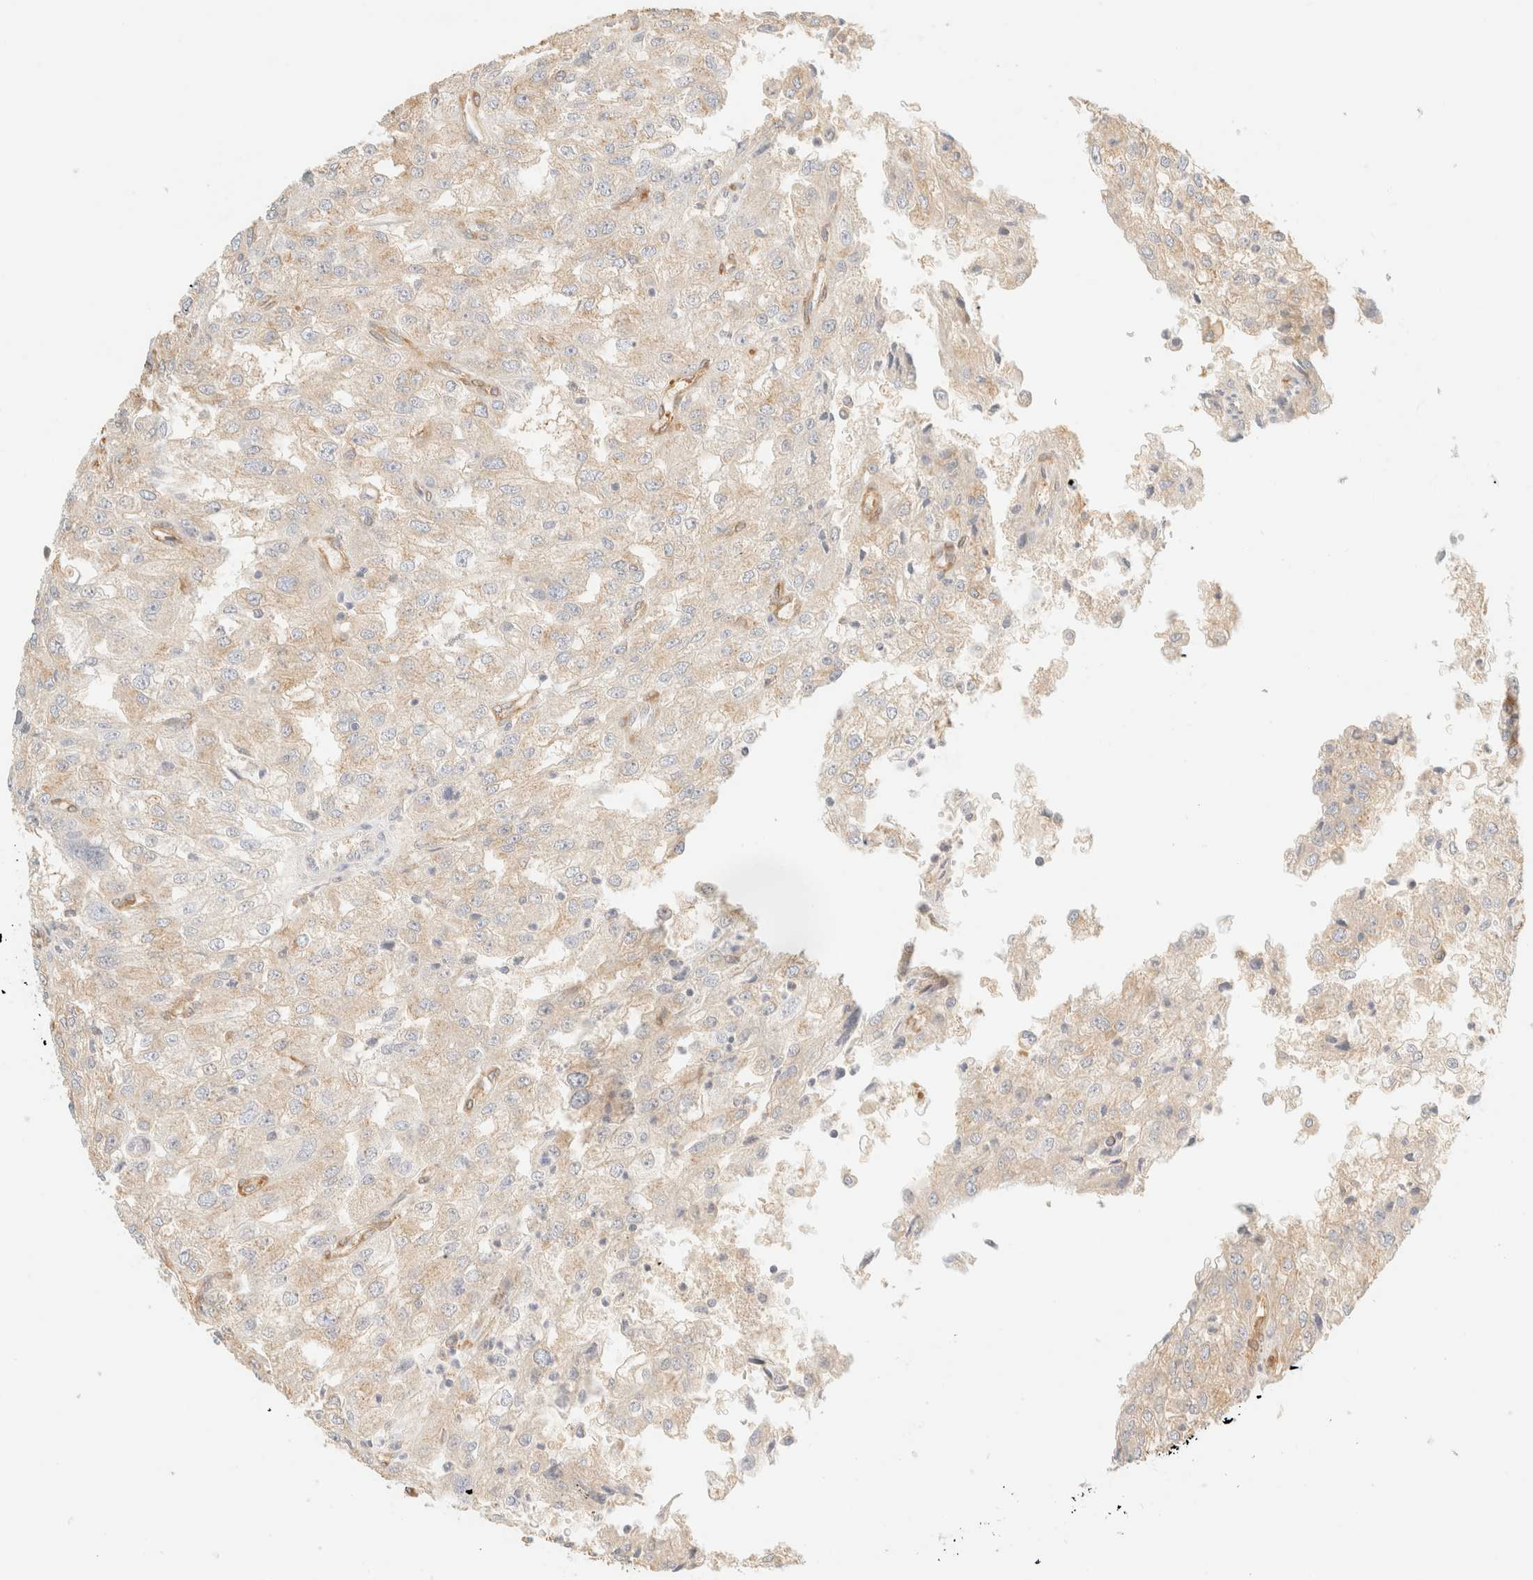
{"staining": {"intensity": "weak", "quantity": "<25%", "location": "cytoplasmic/membranous"}, "tissue": "renal cancer", "cell_type": "Tumor cells", "image_type": "cancer", "snomed": [{"axis": "morphology", "description": "Adenocarcinoma, NOS"}, {"axis": "topography", "description": "Kidney"}], "caption": "Immunohistochemical staining of human renal cancer reveals no significant staining in tumor cells.", "gene": "FHOD1", "patient": {"sex": "female", "age": 54}}